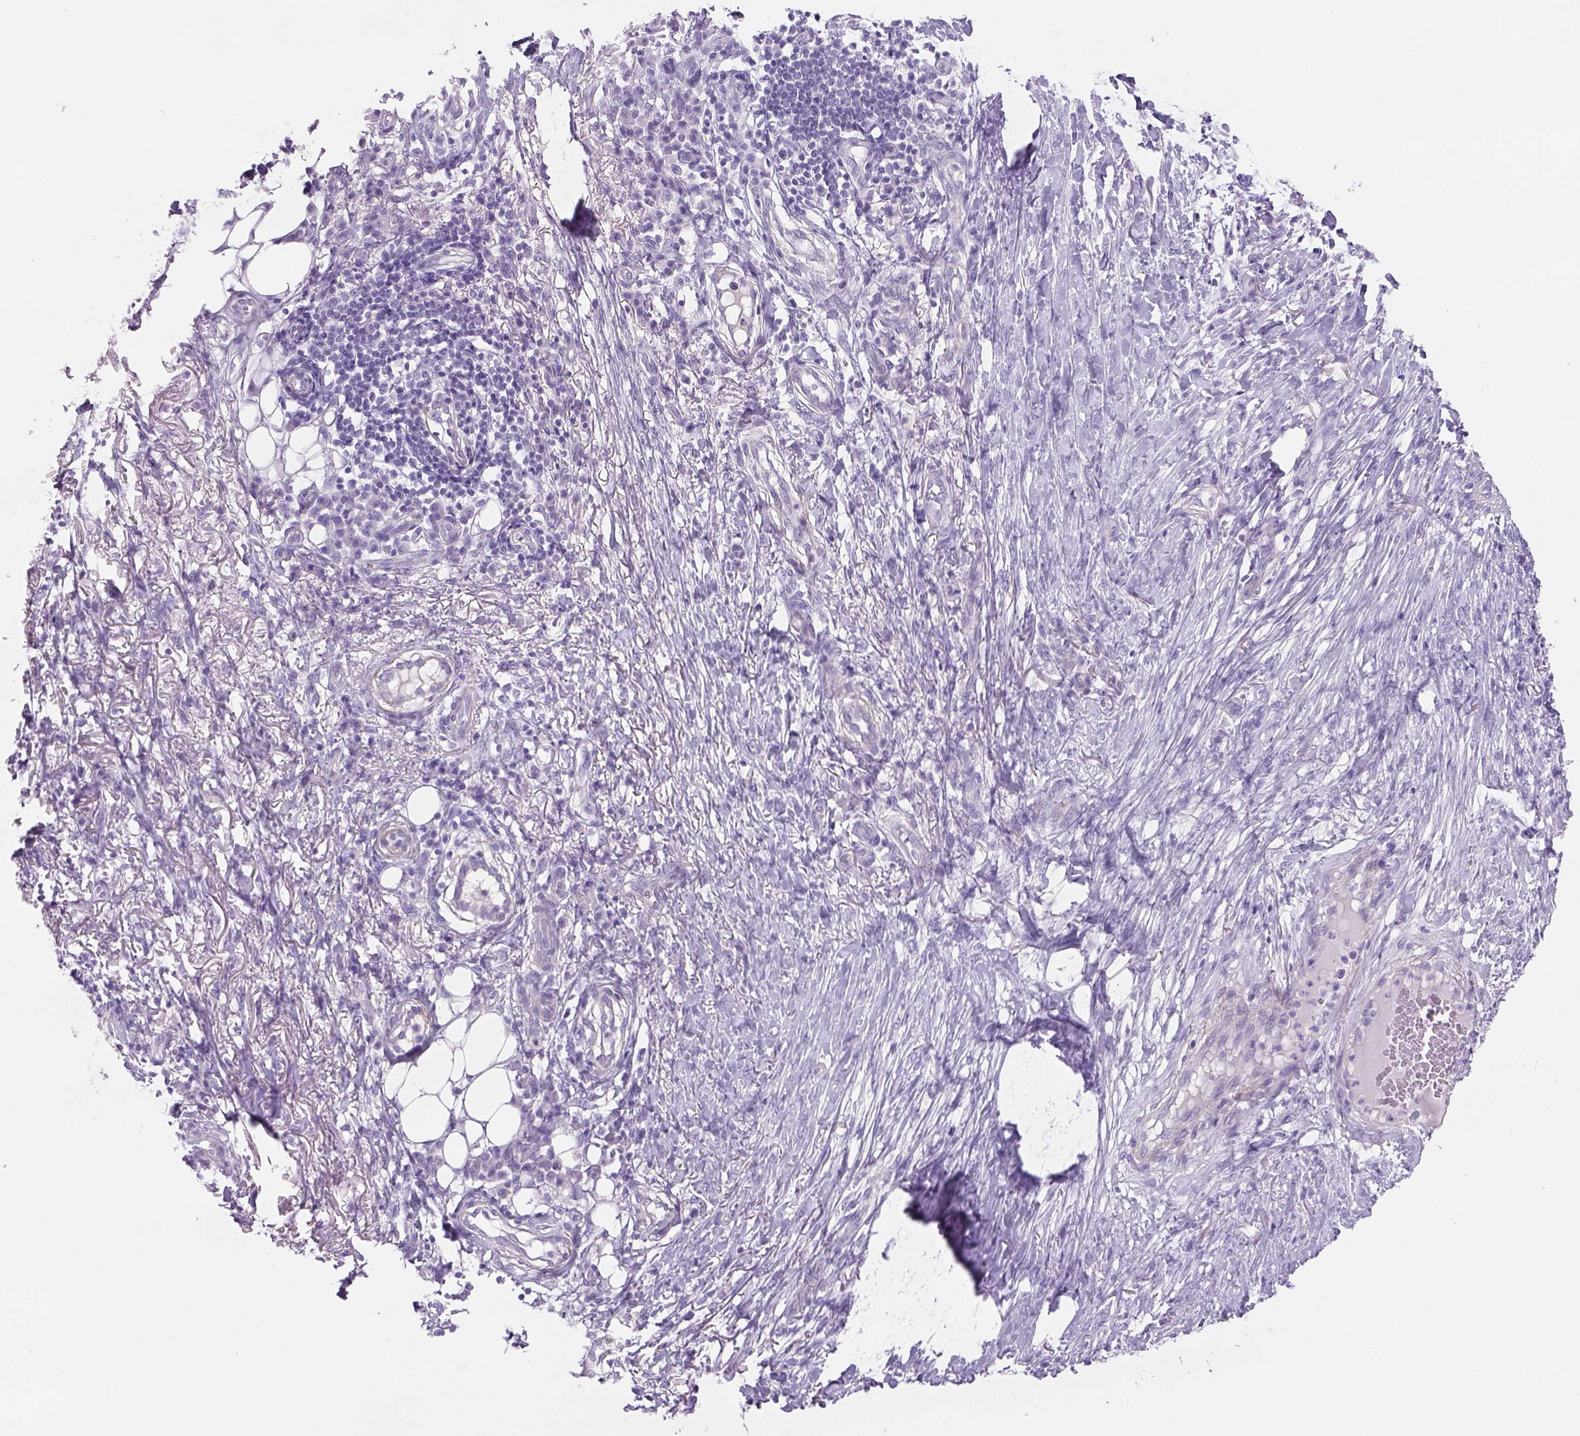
{"staining": {"intensity": "negative", "quantity": "none", "location": "none"}, "tissue": "skin cancer", "cell_type": "Tumor cells", "image_type": "cancer", "snomed": [{"axis": "morphology", "description": "Squamous cell carcinoma, NOS"}, {"axis": "topography", "description": "Skin"}], "caption": "Immunohistochemistry (IHC) photomicrograph of neoplastic tissue: human skin cancer (squamous cell carcinoma) stained with DAB (3,3'-diaminobenzidine) shows no significant protein positivity in tumor cells.", "gene": "TENM4", "patient": {"sex": "male", "age": 70}}